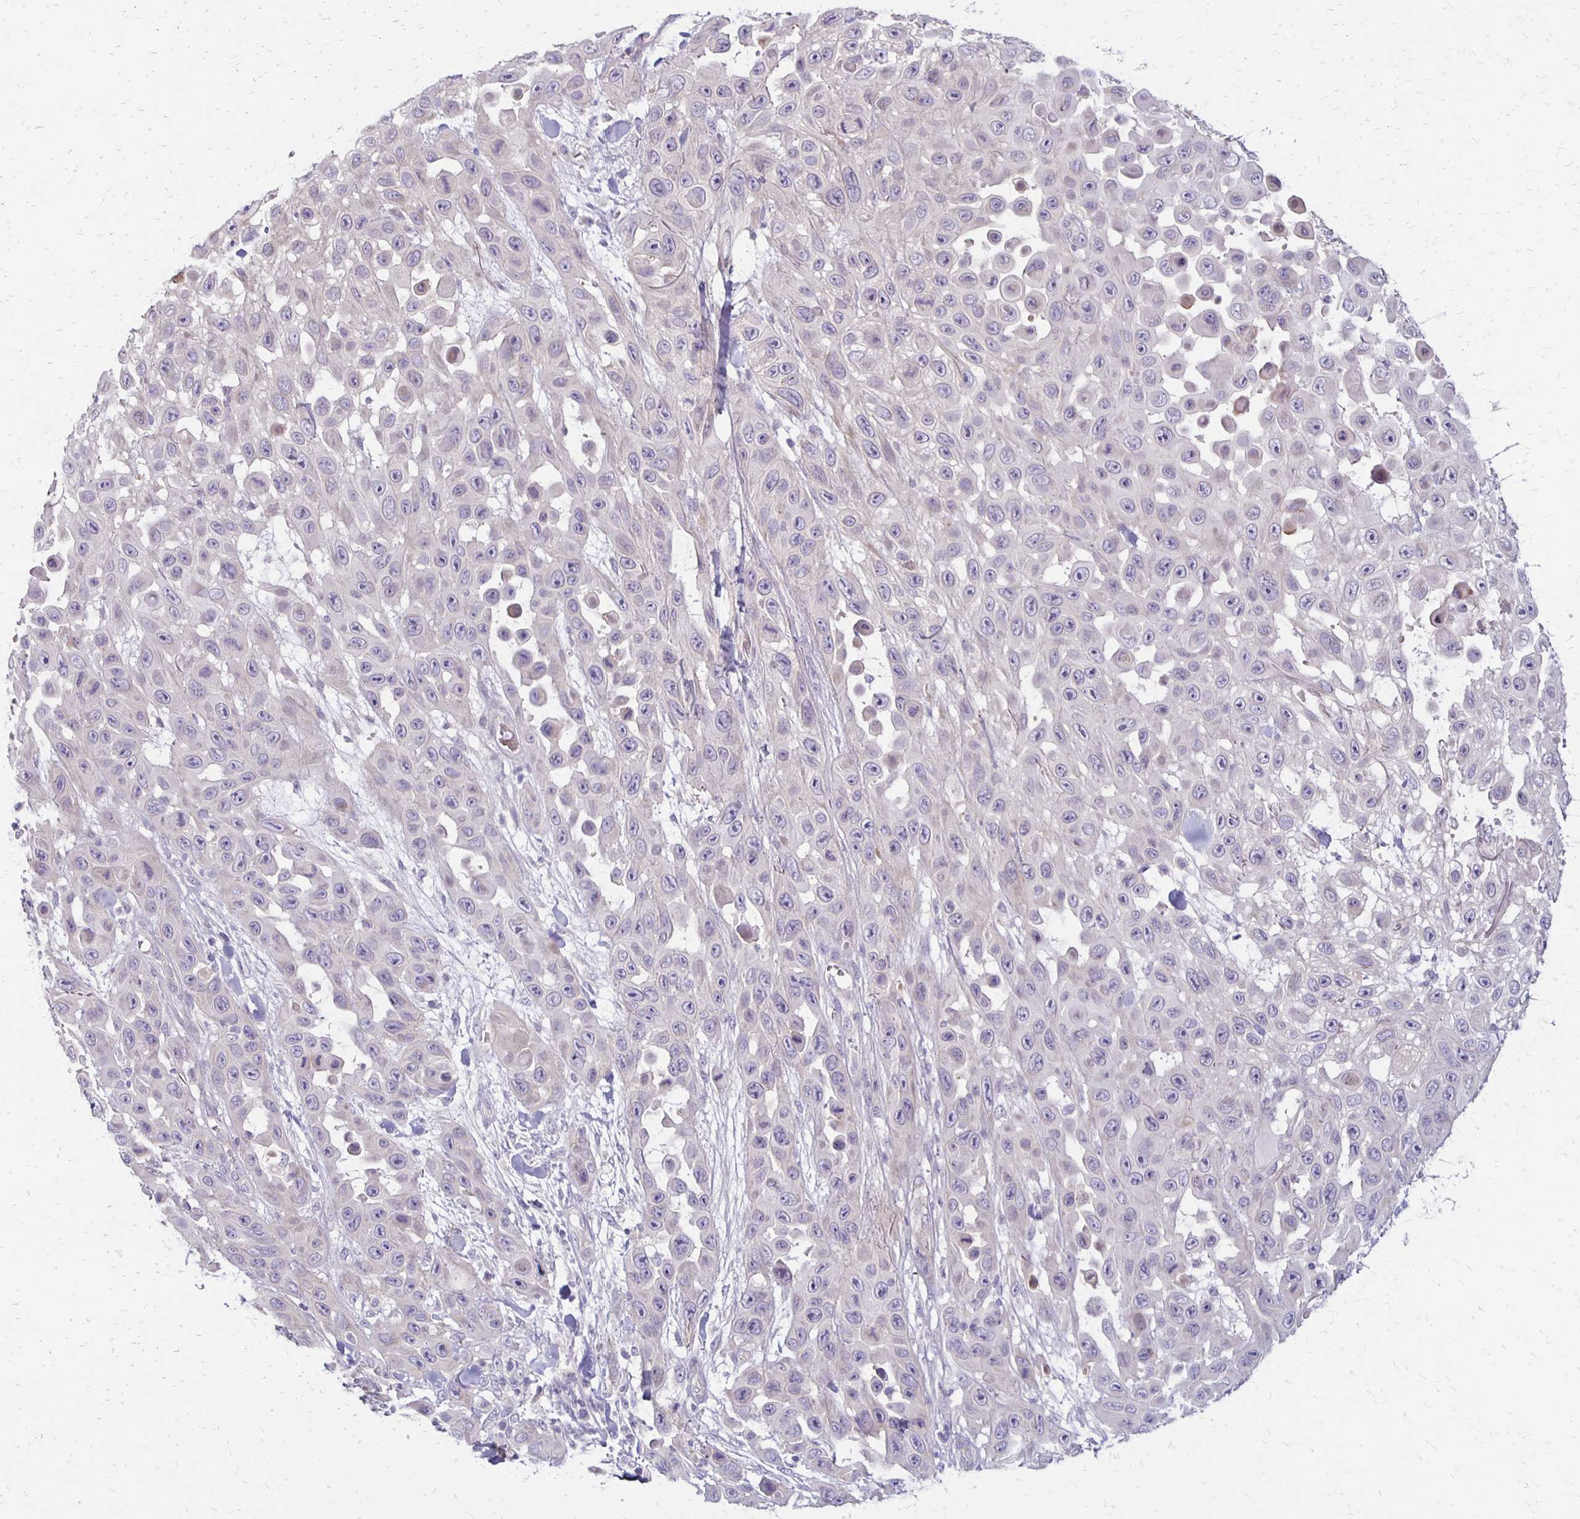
{"staining": {"intensity": "negative", "quantity": "none", "location": "none"}, "tissue": "skin cancer", "cell_type": "Tumor cells", "image_type": "cancer", "snomed": [{"axis": "morphology", "description": "Squamous cell carcinoma, NOS"}, {"axis": "topography", "description": "Skin"}], "caption": "High power microscopy photomicrograph of an immunohistochemistry image of squamous cell carcinoma (skin), revealing no significant staining in tumor cells.", "gene": "KATNBL1", "patient": {"sex": "male", "age": 81}}